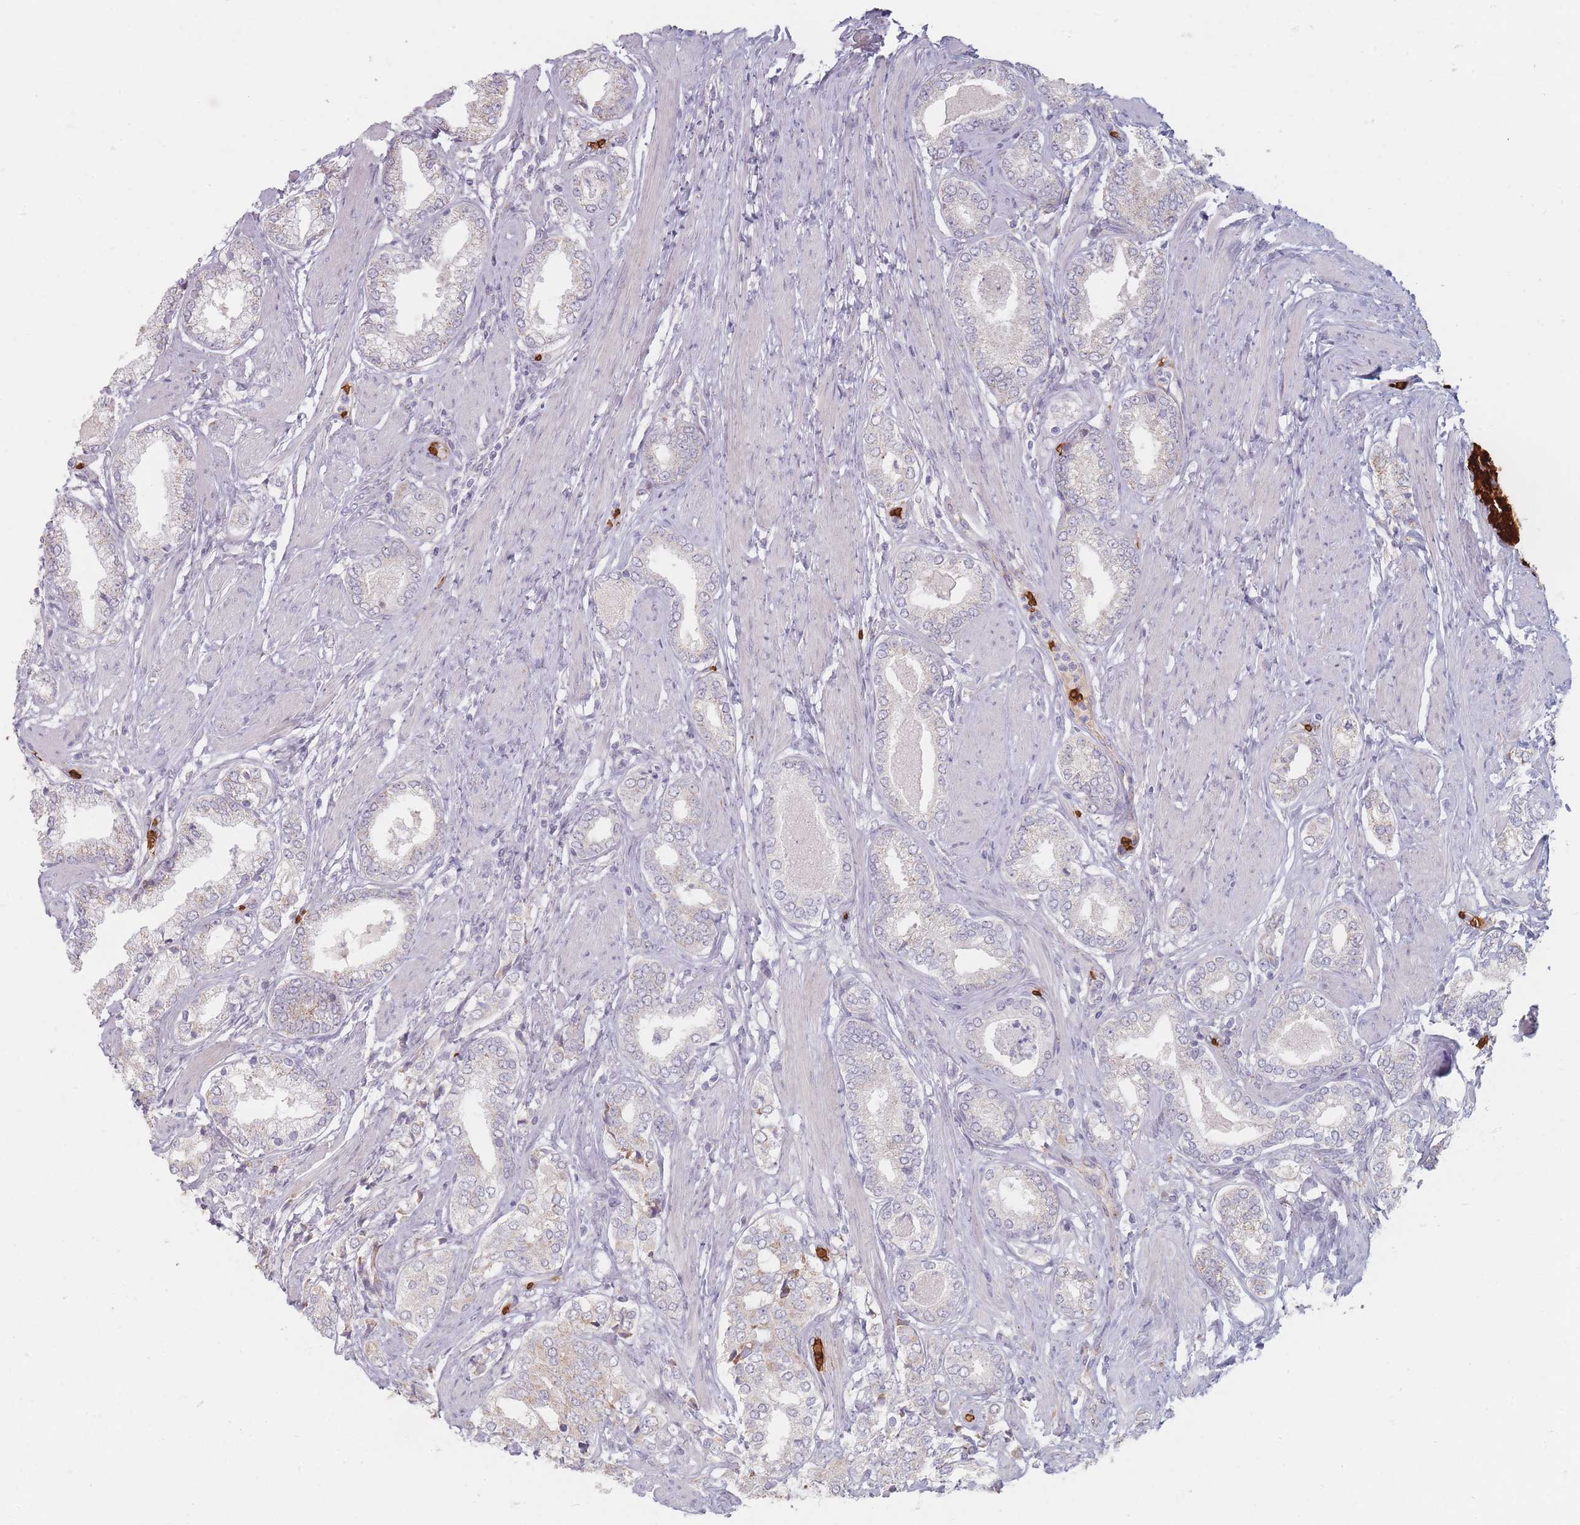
{"staining": {"intensity": "negative", "quantity": "none", "location": "none"}, "tissue": "prostate cancer", "cell_type": "Tumor cells", "image_type": "cancer", "snomed": [{"axis": "morphology", "description": "Adenocarcinoma, High grade"}, {"axis": "topography", "description": "Prostate"}], "caption": "DAB immunohistochemical staining of human prostate cancer (adenocarcinoma (high-grade)) exhibits no significant positivity in tumor cells.", "gene": "SLC2A6", "patient": {"sex": "male", "age": 71}}